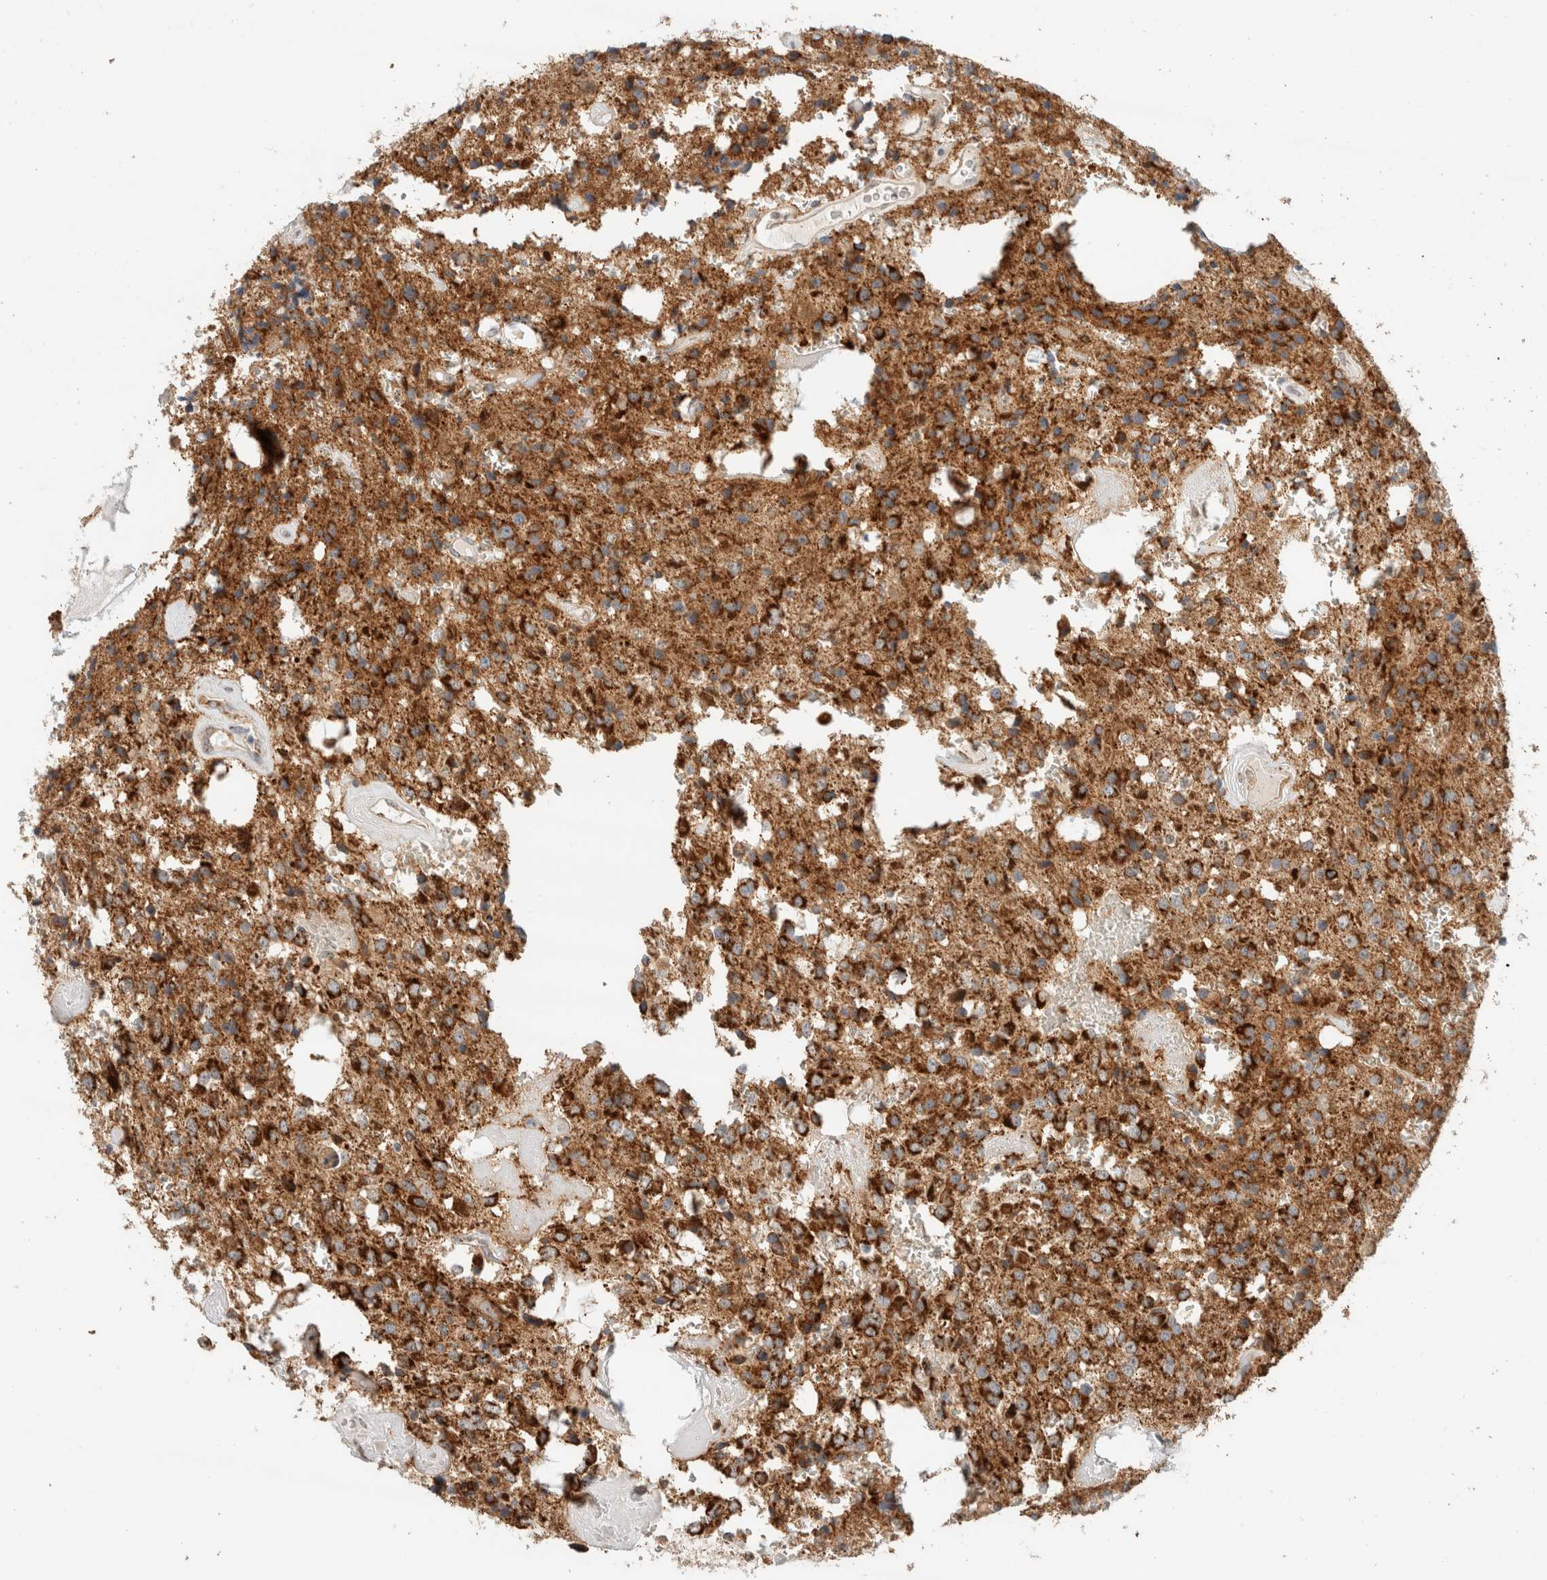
{"staining": {"intensity": "strong", "quantity": ">75%", "location": "cytoplasmic/membranous"}, "tissue": "glioma", "cell_type": "Tumor cells", "image_type": "cancer", "snomed": [{"axis": "morphology", "description": "Glioma, malignant, Low grade"}, {"axis": "topography", "description": "Brain"}], "caption": "Human malignant glioma (low-grade) stained with a brown dye reveals strong cytoplasmic/membranous positive positivity in approximately >75% of tumor cells.", "gene": "MRM3", "patient": {"sex": "male", "age": 58}}